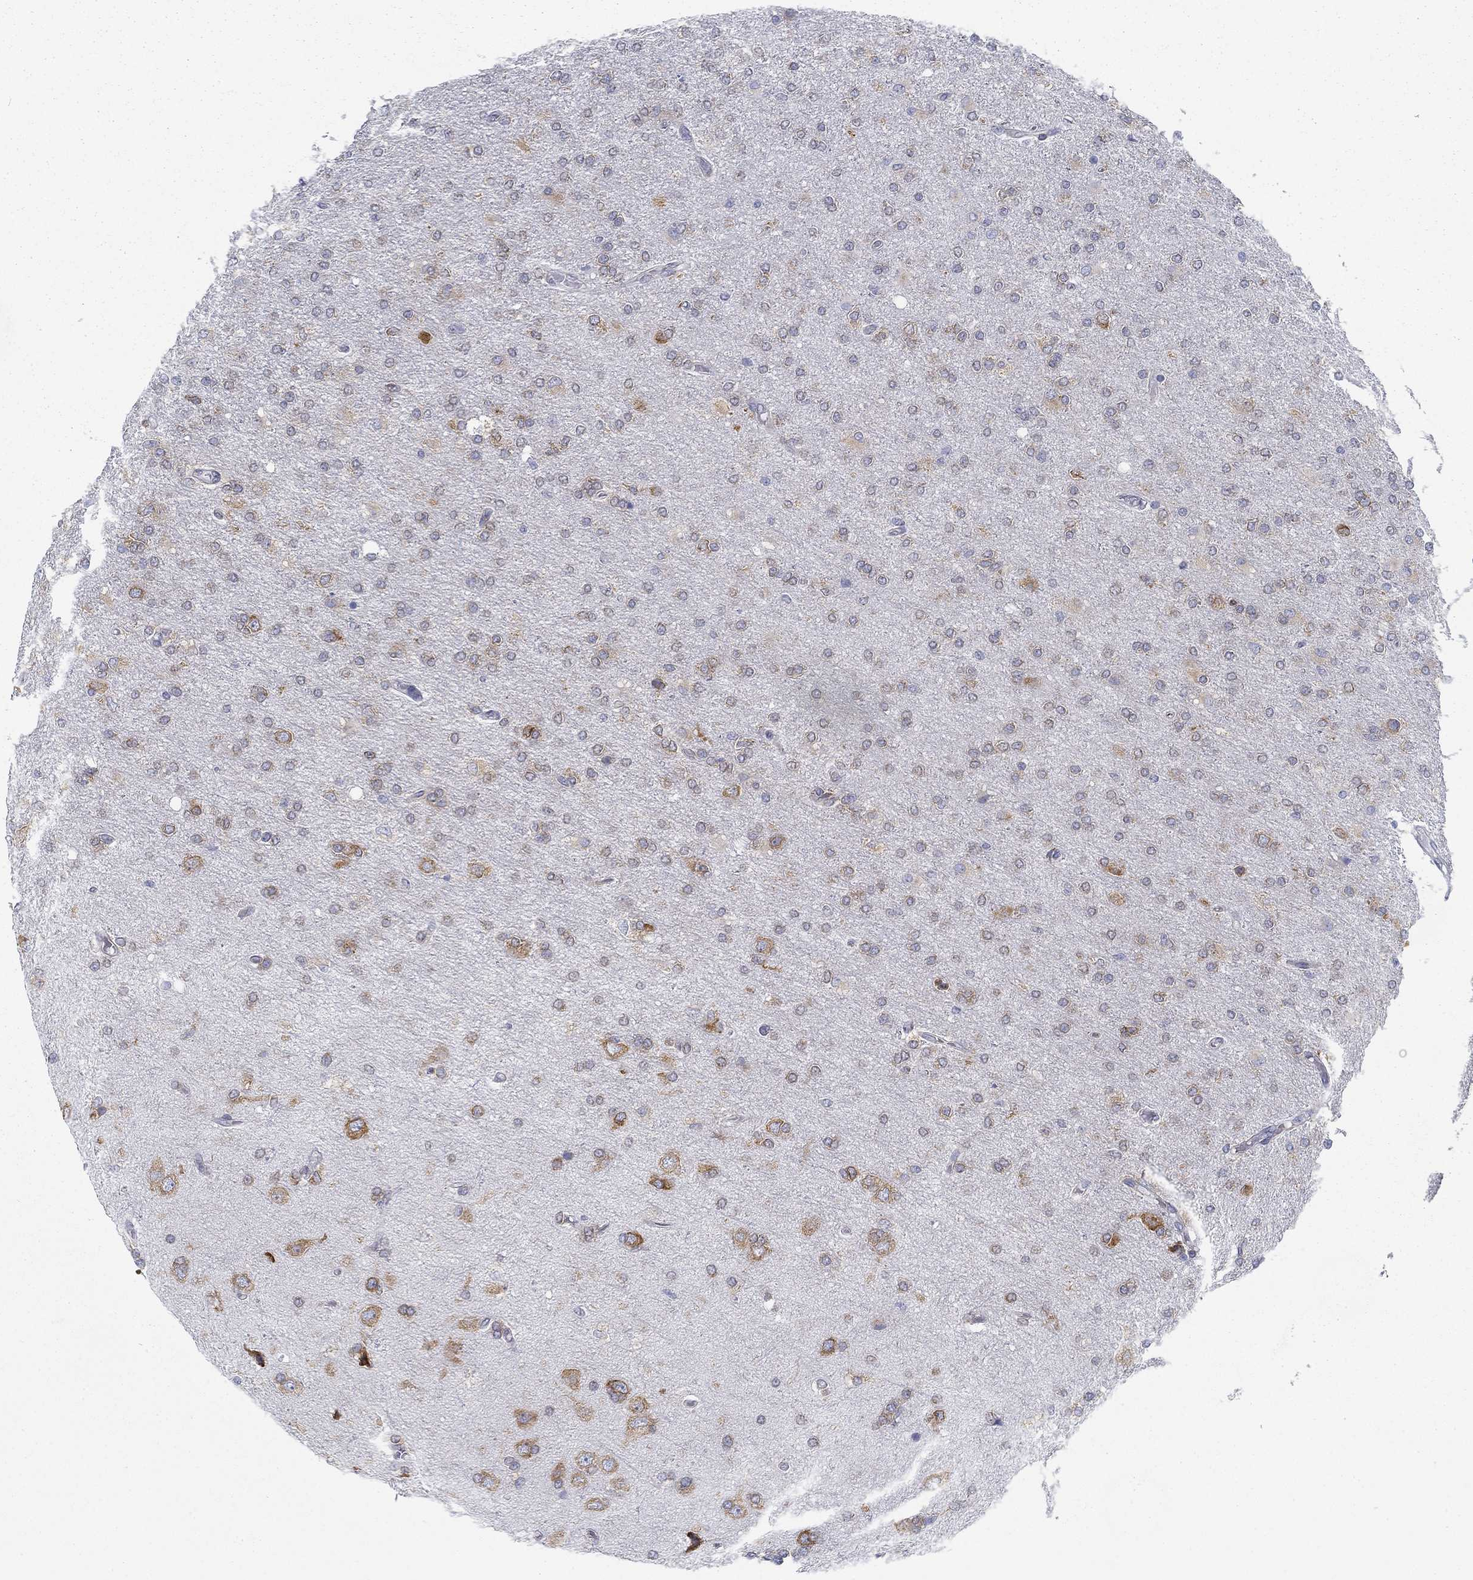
{"staining": {"intensity": "moderate", "quantity": "<25%", "location": "cytoplasmic/membranous"}, "tissue": "glioma", "cell_type": "Tumor cells", "image_type": "cancer", "snomed": [{"axis": "morphology", "description": "Glioma, malignant, High grade"}, {"axis": "topography", "description": "Cerebral cortex"}], "caption": "High-grade glioma (malignant) stained with DAB immunohistochemistry (IHC) displays low levels of moderate cytoplasmic/membranous expression in about <25% of tumor cells.", "gene": "FXR1", "patient": {"sex": "male", "age": 70}}